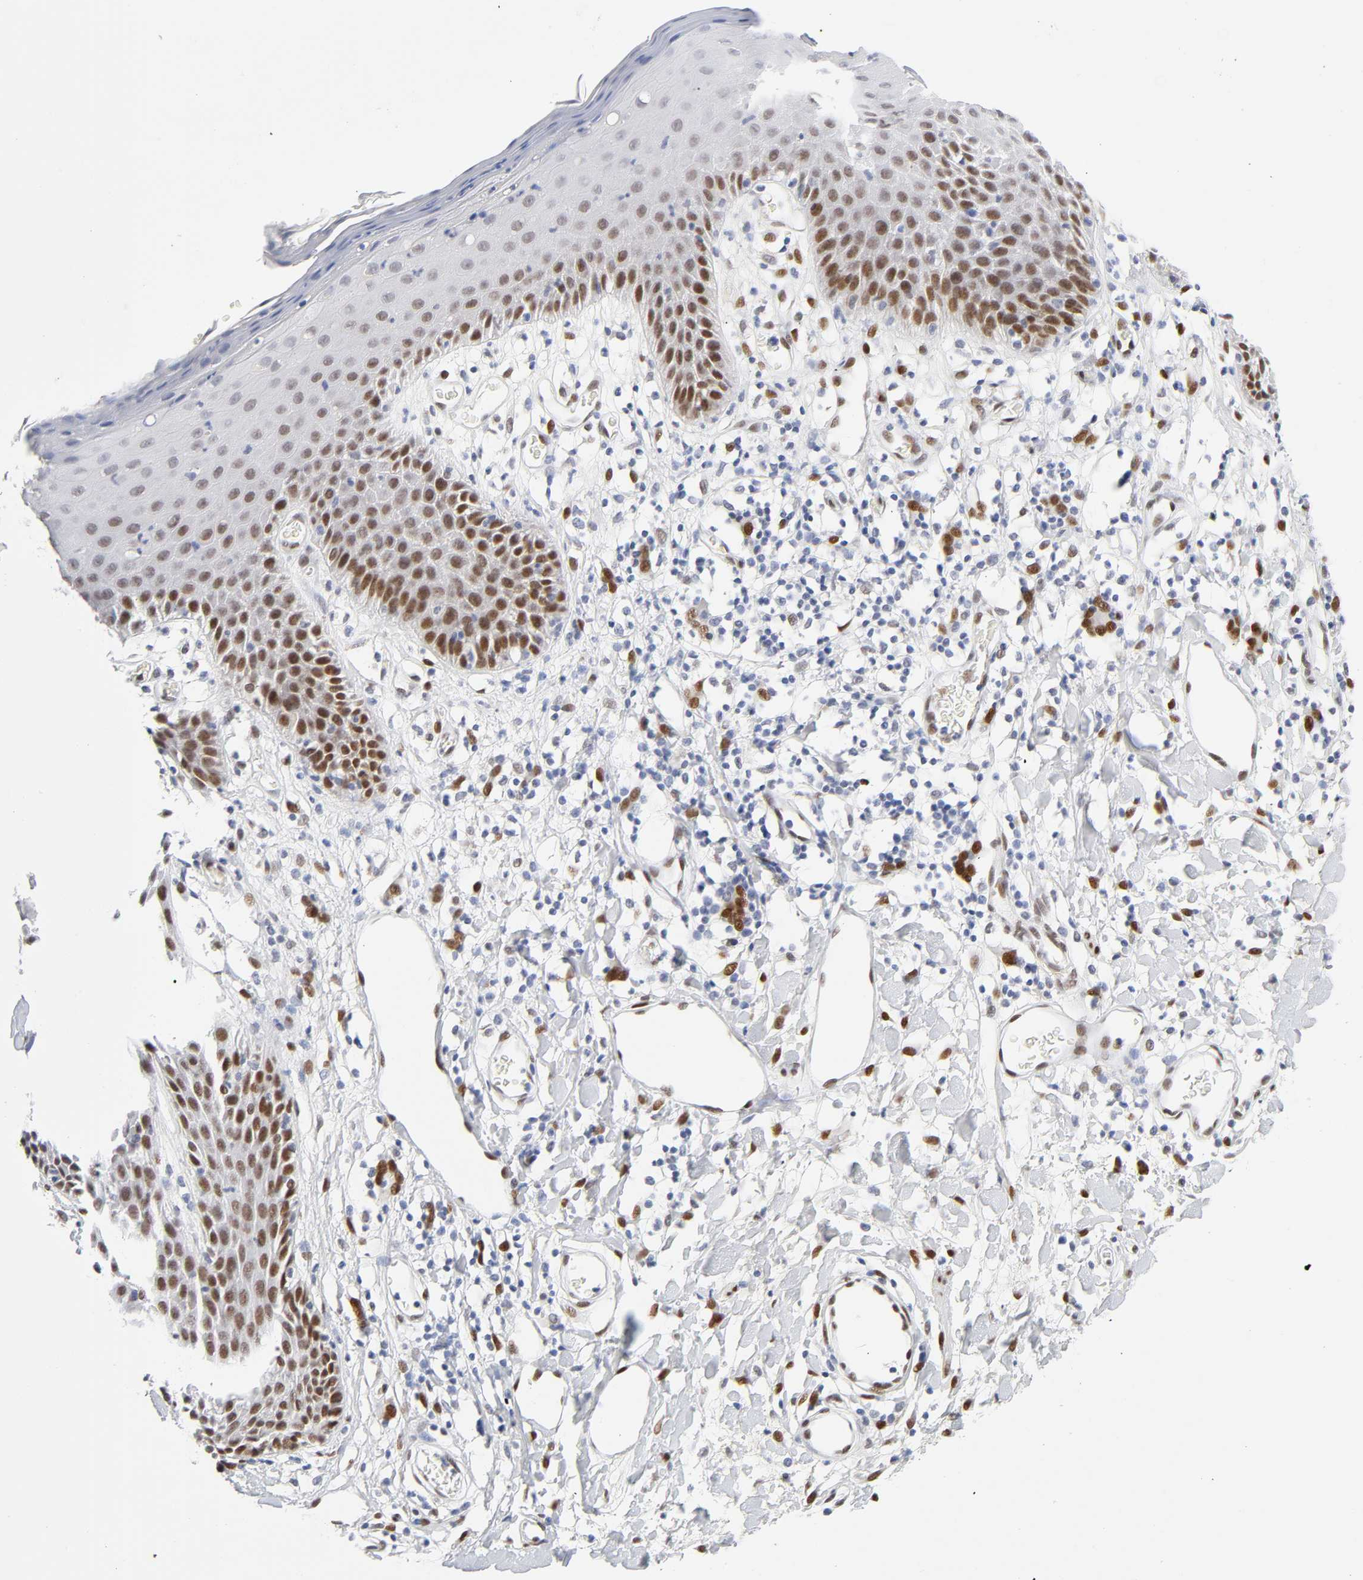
{"staining": {"intensity": "strong", "quantity": "25%-75%", "location": "nuclear"}, "tissue": "skin", "cell_type": "Epidermal cells", "image_type": "normal", "snomed": [{"axis": "morphology", "description": "Normal tissue, NOS"}, {"axis": "topography", "description": "Vulva"}, {"axis": "topography", "description": "Peripheral nerve tissue"}], "caption": "This is an image of immunohistochemistry (IHC) staining of unremarkable skin, which shows strong positivity in the nuclear of epidermal cells.", "gene": "NFIC", "patient": {"sex": "female", "age": 68}}